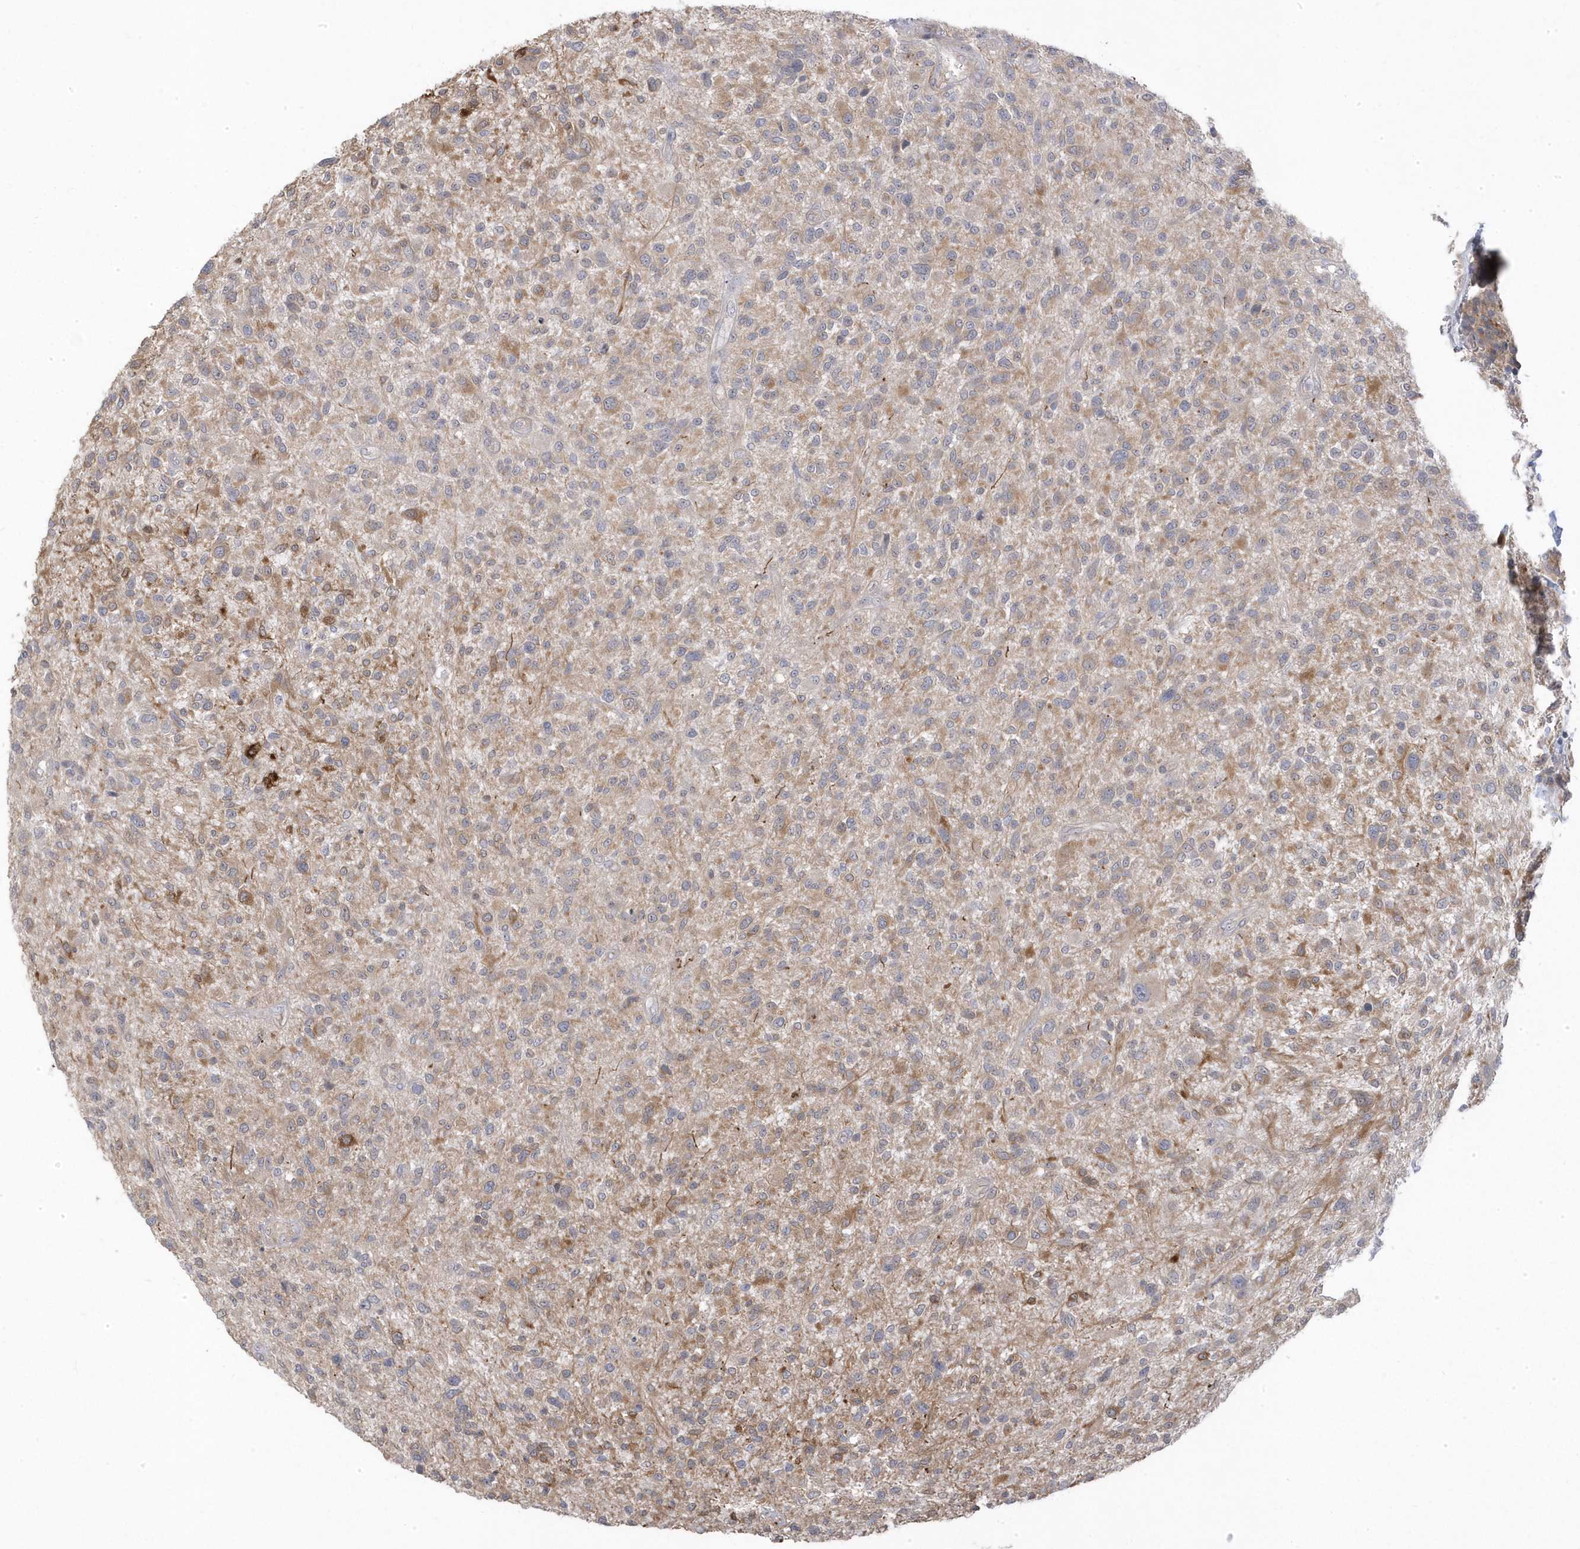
{"staining": {"intensity": "moderate", "quantity": "25%-75%", "location": "cytoplasmic/membranous"}, "tissue": "glioma", "cell_type": "Tumor cells", "image_type": "cancer", "snomed": [{"axis": "morphology", "description": "Glioma, malignant, High grade"}, {"axis": "topography", "description": "Brain"}], "caption": "Immunohistochemistry (IHC) (DAB (3,3'-diaminobenzidine)) staining of malignant glioma (high-grade) exhibits moderate cytoplasmic/membranous protein staining in about 25%-75% of tumor cells. The protein of interest is shown in brown color, while the nuclei are stained blue.", "gene": "GTPBP6", "patient": {"sex": "male", "age": 47}}